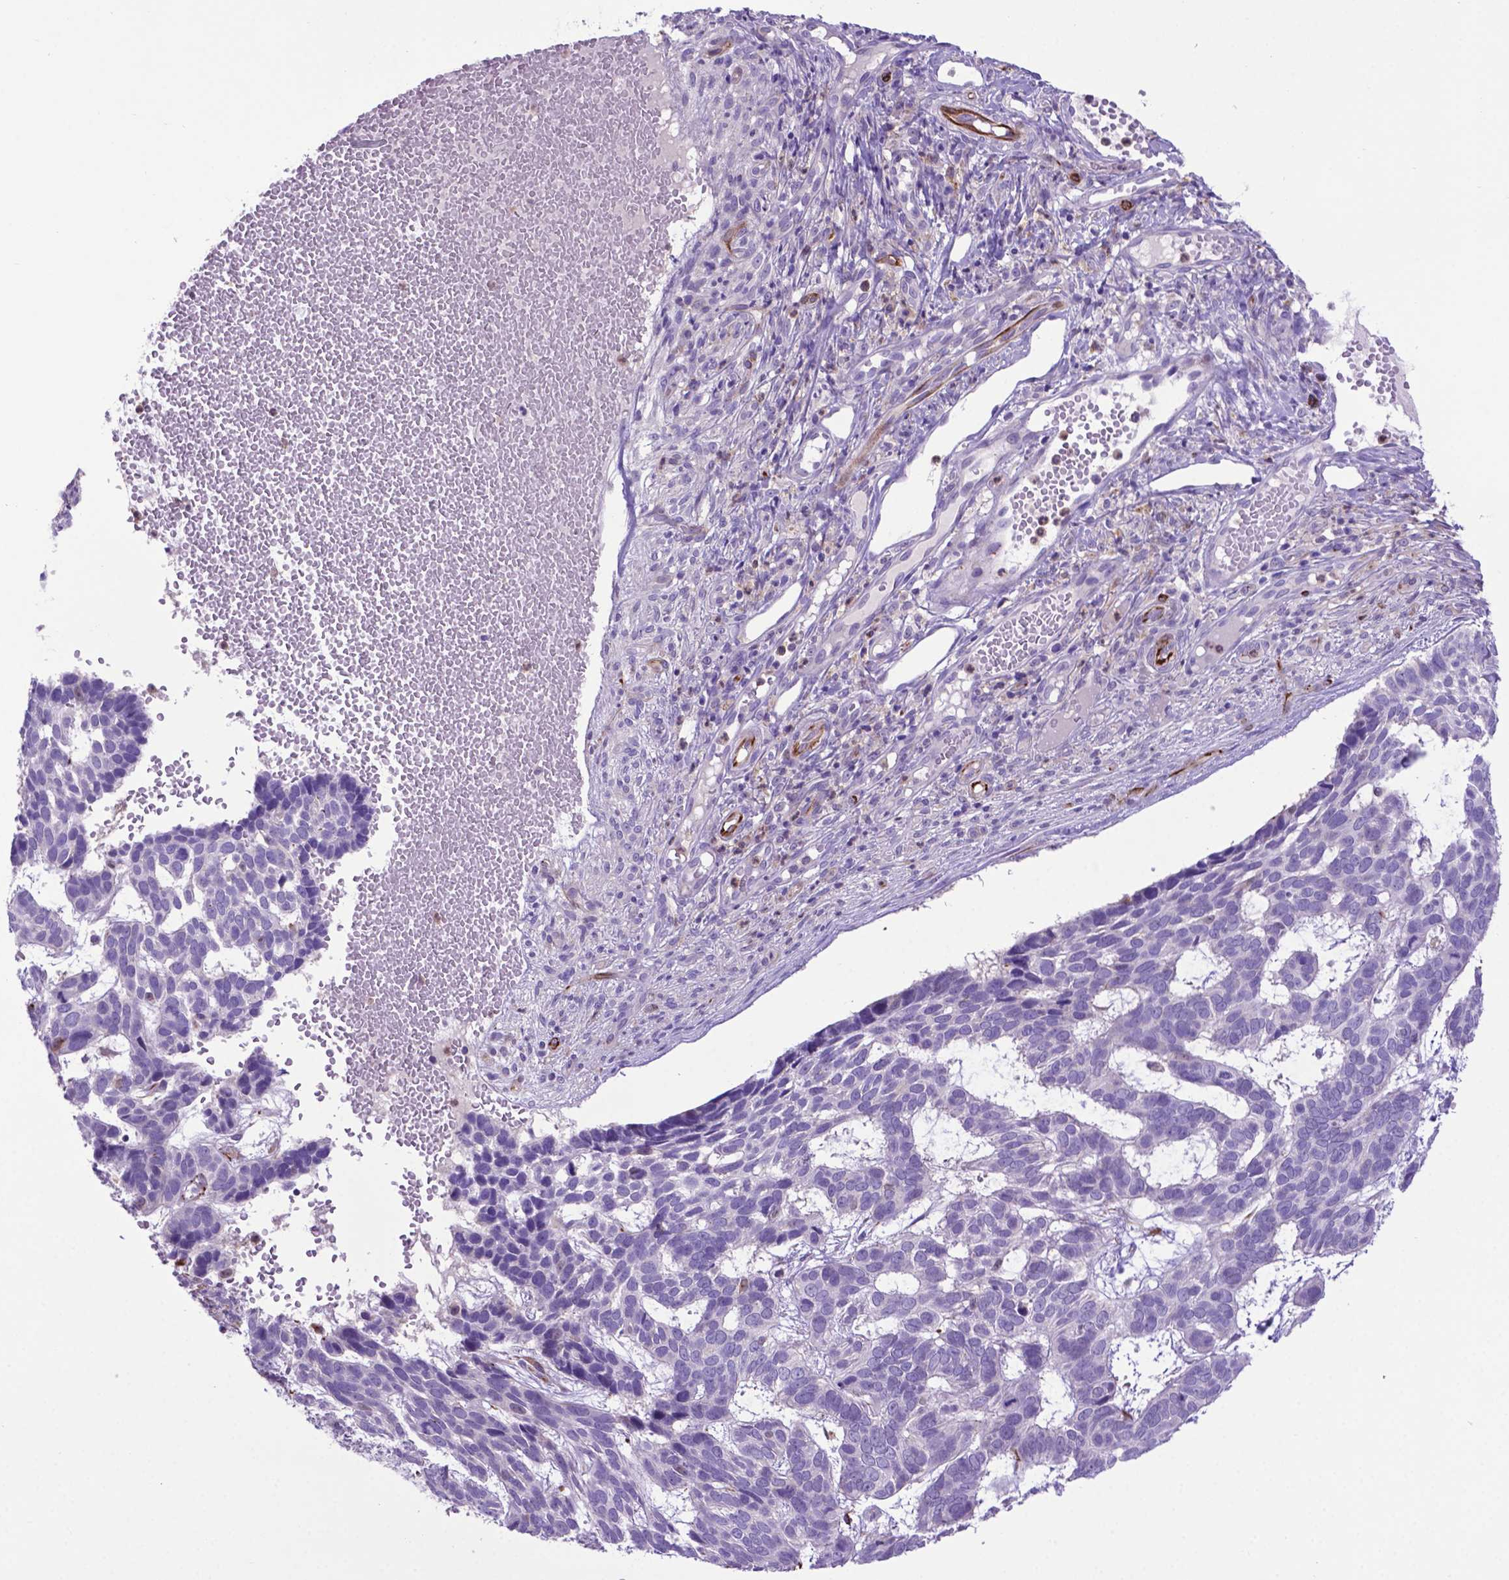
{"staining": {"intensity": "negative", "quantity": "none", "location": "none"}, "tissue": "skin cancer", "cell_type": "Tumor cells", "image_type": "cancer", "snomed": [{"axis": "morphology", "description": "Basal cell carcinoma"}, {"axis": "topography", "description": "Skin"}], "caption": "Protein analysis of skin cancer reveals no significant expression in tumor cells.", "gene": "LZTR1", "patient": {"sex": "male", "age": 78}}